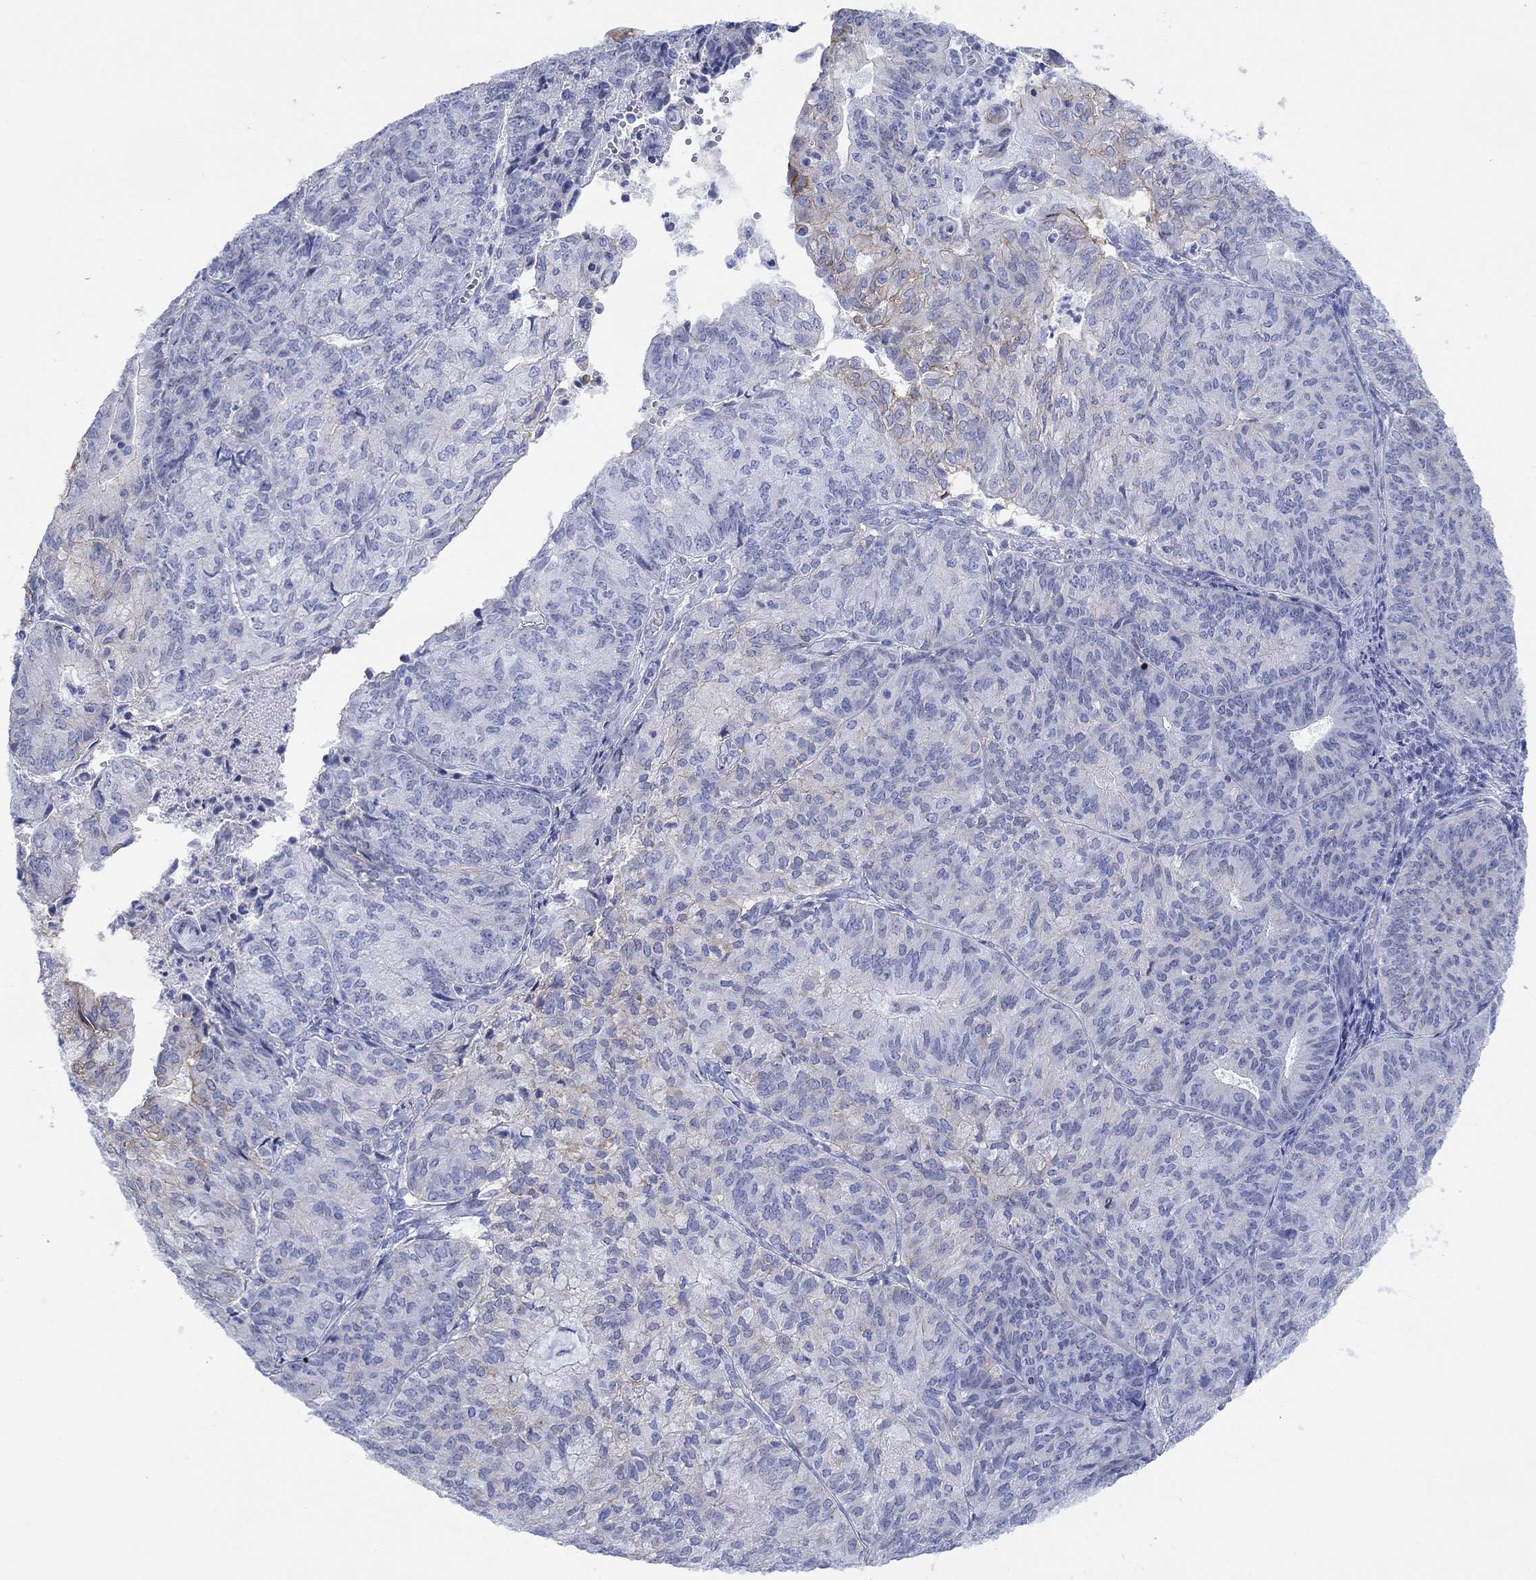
{"staining": {"intensity": "moderate", "quantity": "25%-75%", "location": "cytoplasmic/membranous"}, "tissue": "endometrial cancer", "cell_type": "Tumor cells", "image_type": "cancer", "snomed": [{"axis": "morphology", "description": "Adenocarcinoma, NOS"}, {"axis": "topography", "description": "Endometrium"}], "caption": "Endometrial cancer (adenocarcinoma) stained with IHC reveals moderate cytoplasmic/membranous staining in about 25%-75% of tumor cells.", "gene": "ATP1B1", "patient": {"sex": "female", "age": 82}}